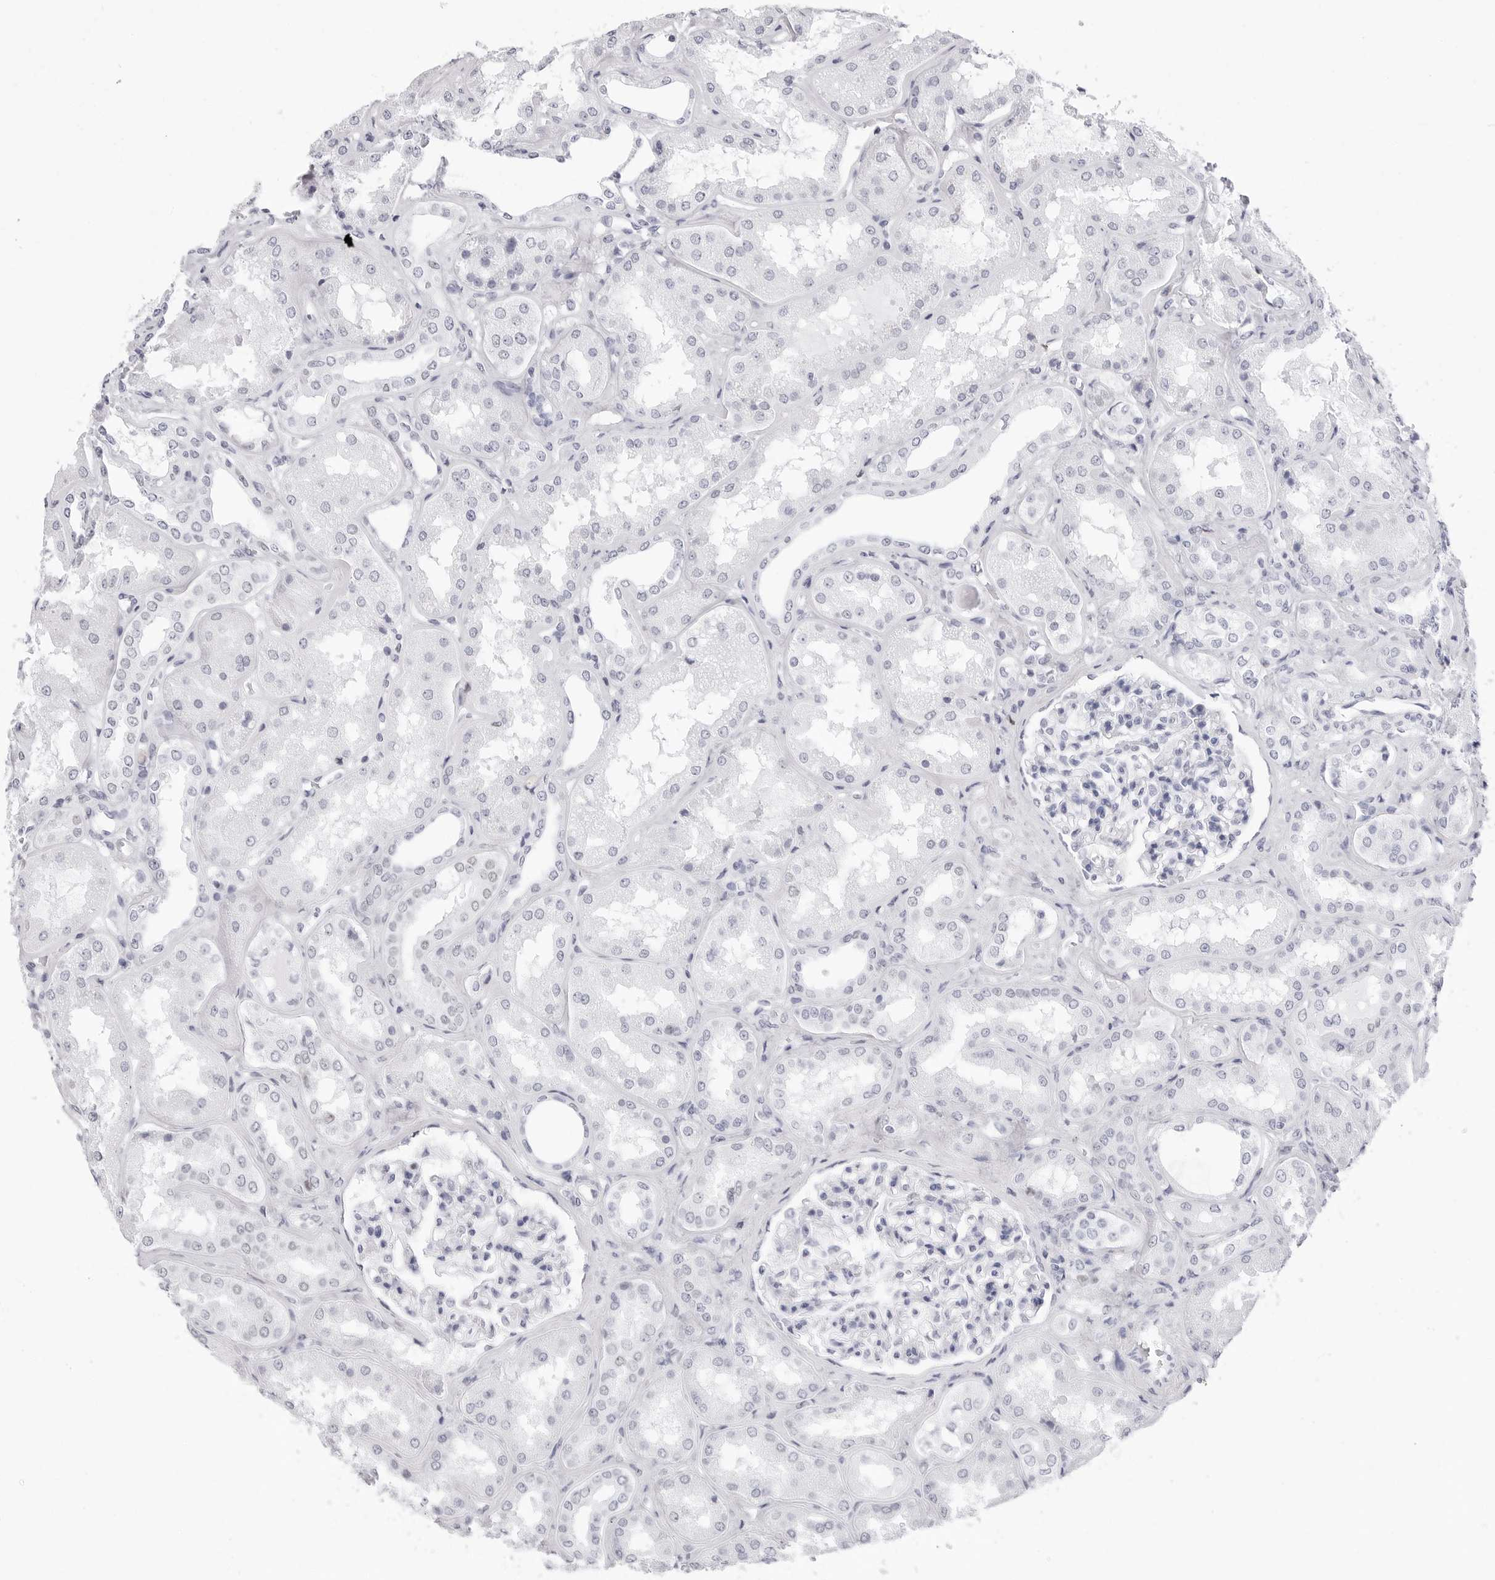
{"staining": {"intensity": "negative", "quantity": "none", "location": "none"}, "tissue": "kidney", "cell_type": "Cells in glomeruli", "image_type": "normal", "snomed": [{"axis": "morphology", "description": "Normal tissue, NOS"}, {"axis": "topography", "description": "Kidney"}], "caption": "There is no significant staining in cells in glomeruli of kidney. (DAB immunohistochemistry (IHC) visualized using brightfield microscopy, high magnification).", "gene": "NASP", "patient": {"sex": "female", "age": 56}}